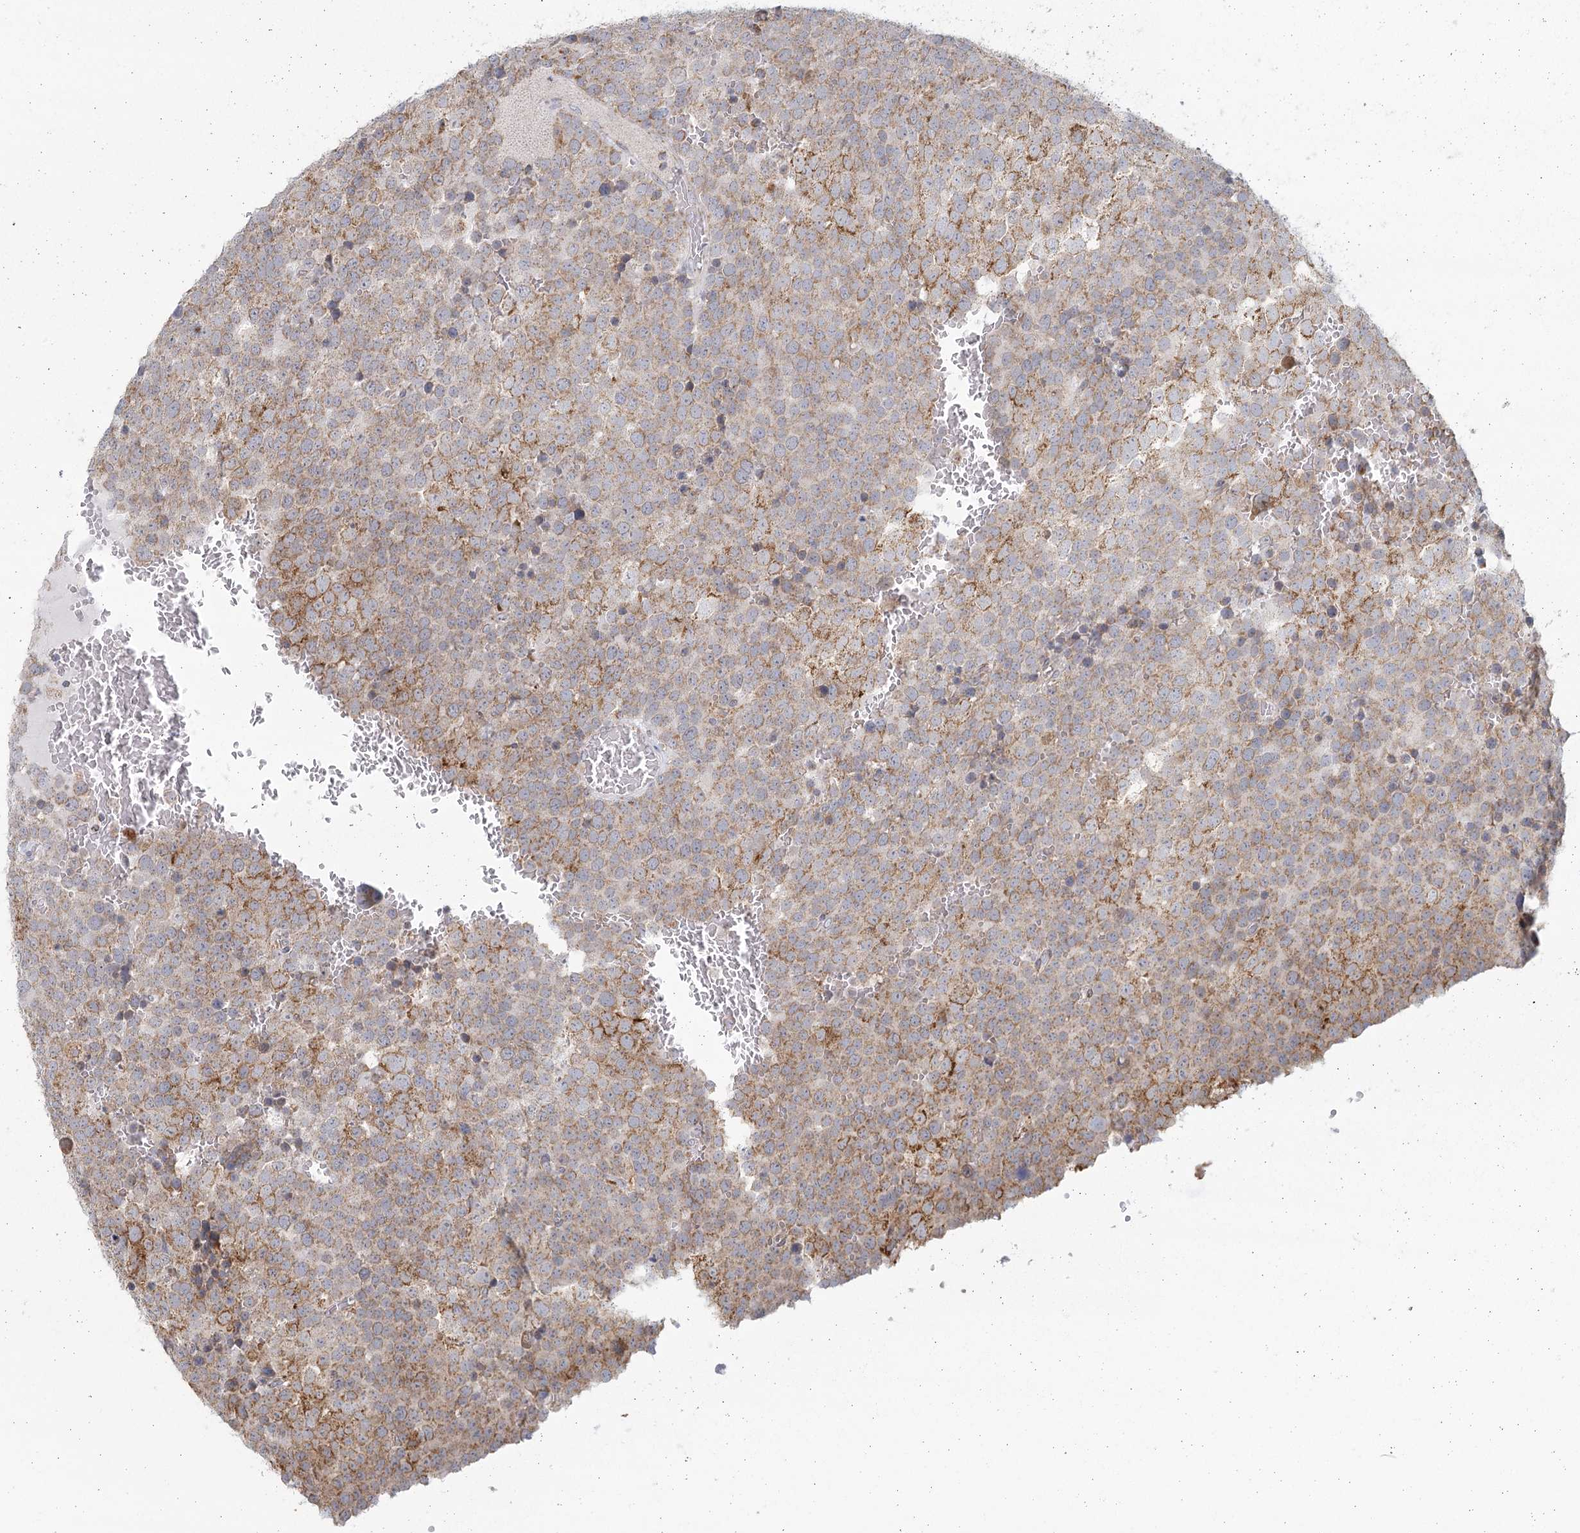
{"staining": {"intensity": "moderate", "quantity": "25%-75%", "location": "cytoplasmic/membranous"}, "tissue": "testis cancer", "cell_type": "Tumor cells", "image_type": "cancer", "snomed": [{"axis": "morphology", "description": "Seminoma, NOS"}, {"axis": "topography", "description": "Testis"}], "caption": "Immunohistochemical staining of seminoma (testis) displays medium levels of moderate cytoplasmic/membranous staining in about 25%-75% of tumor cells.", "gene": "LACTB", "patient": {"sex": "male", "age": 71}}